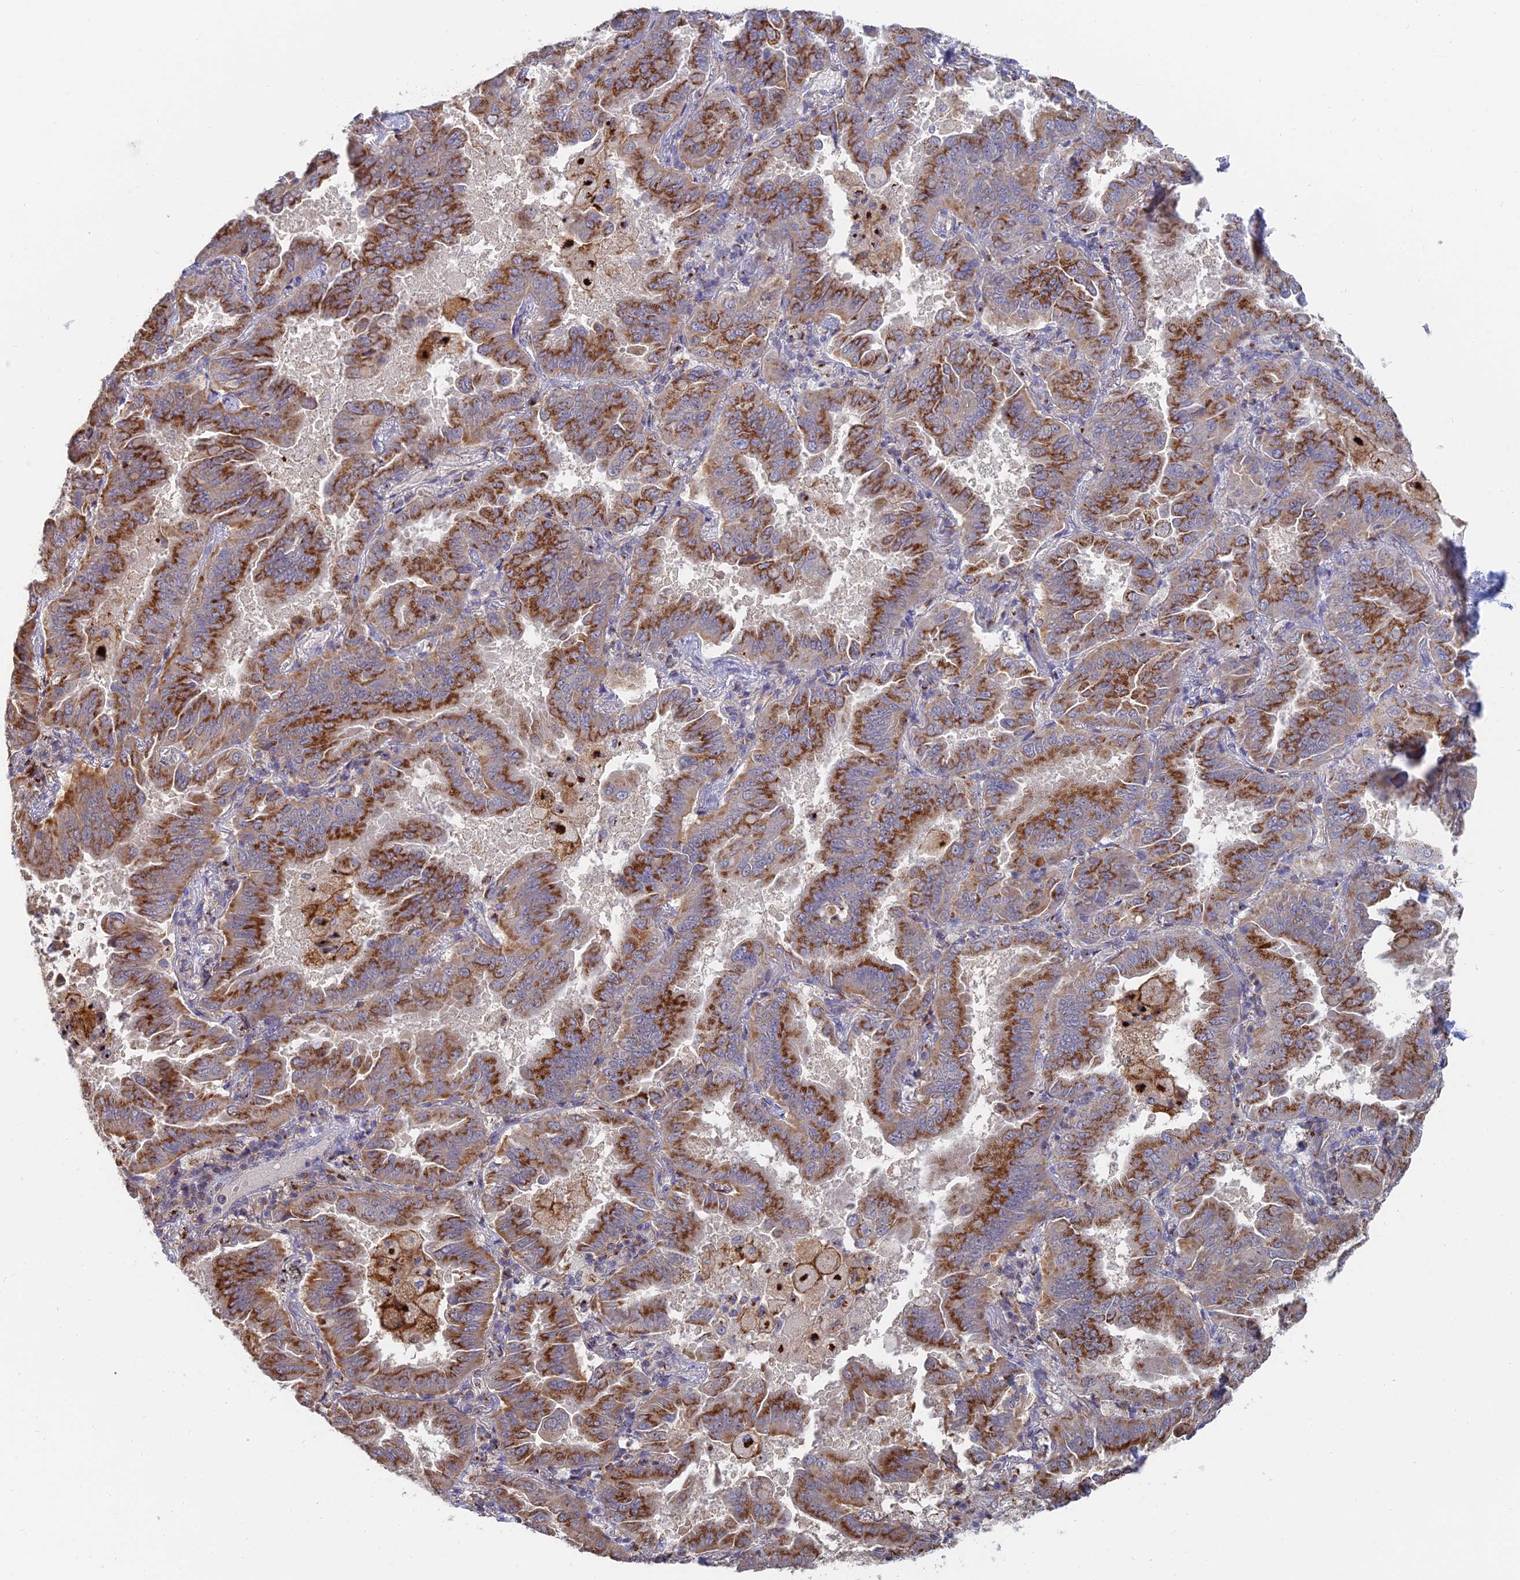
{"staining": {"intensity": "moderate", "quantity": ">75%", "location": "cytoplasmic/membranous"}, "tissue": "lung cancer", "cell_type": "Tumor cells", "image_type": "cancer", "snomed": [{"axis": "morphology", "description": "Adenocarcinoma, NOS"}, {"axis": "topography", "description": "Lung"}], "caption": "Human lung cancer stained with a brown dye demonstrates moderate cytoplasmic/membranous positive staining in about >75% of tumor cells.", "gene": "HS2ST1", "patient": {"sex": "male", "age": 64}}